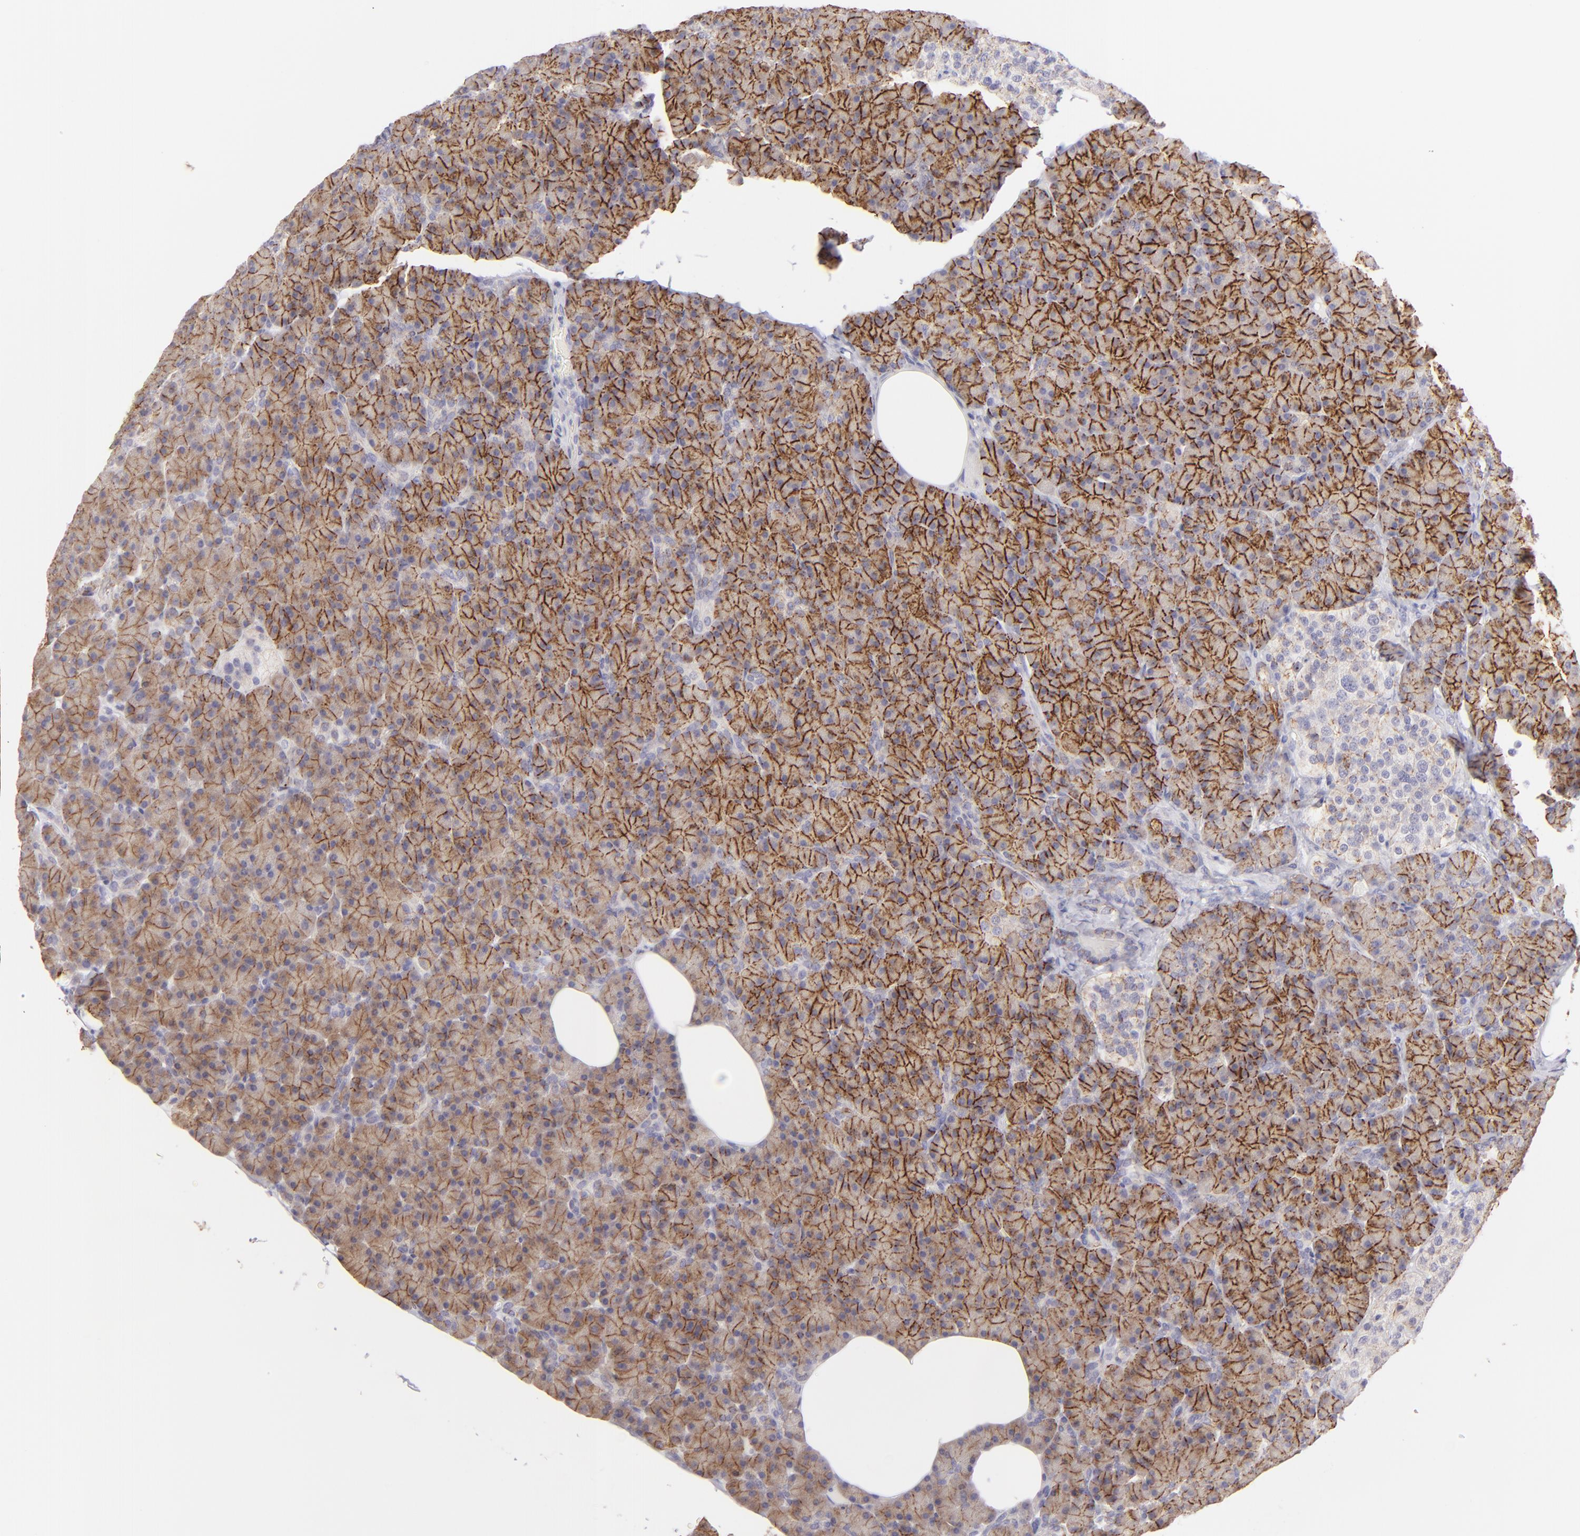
{"staining": {"intensity": "strong", "quantity": ">75%", "location": "cytoplasmic/membranous"}, "tissue": "pancreas", "cell_type": "Exocrine glandular cells", "image_type": "normal", "snomed": [{"axis": "morphology", "description": "Normal tissue, NOS"}, {"axis": "topography", "description": "Pancreas"}], "caption": "This image reveals IHC staining of benign human pancreas, with high strong cytoplasmic/membranous positivity in approximately >75% of exocrine glandular cells.", "gene": "CLDN4", "patient": {"sex": "female", "age": 43}}